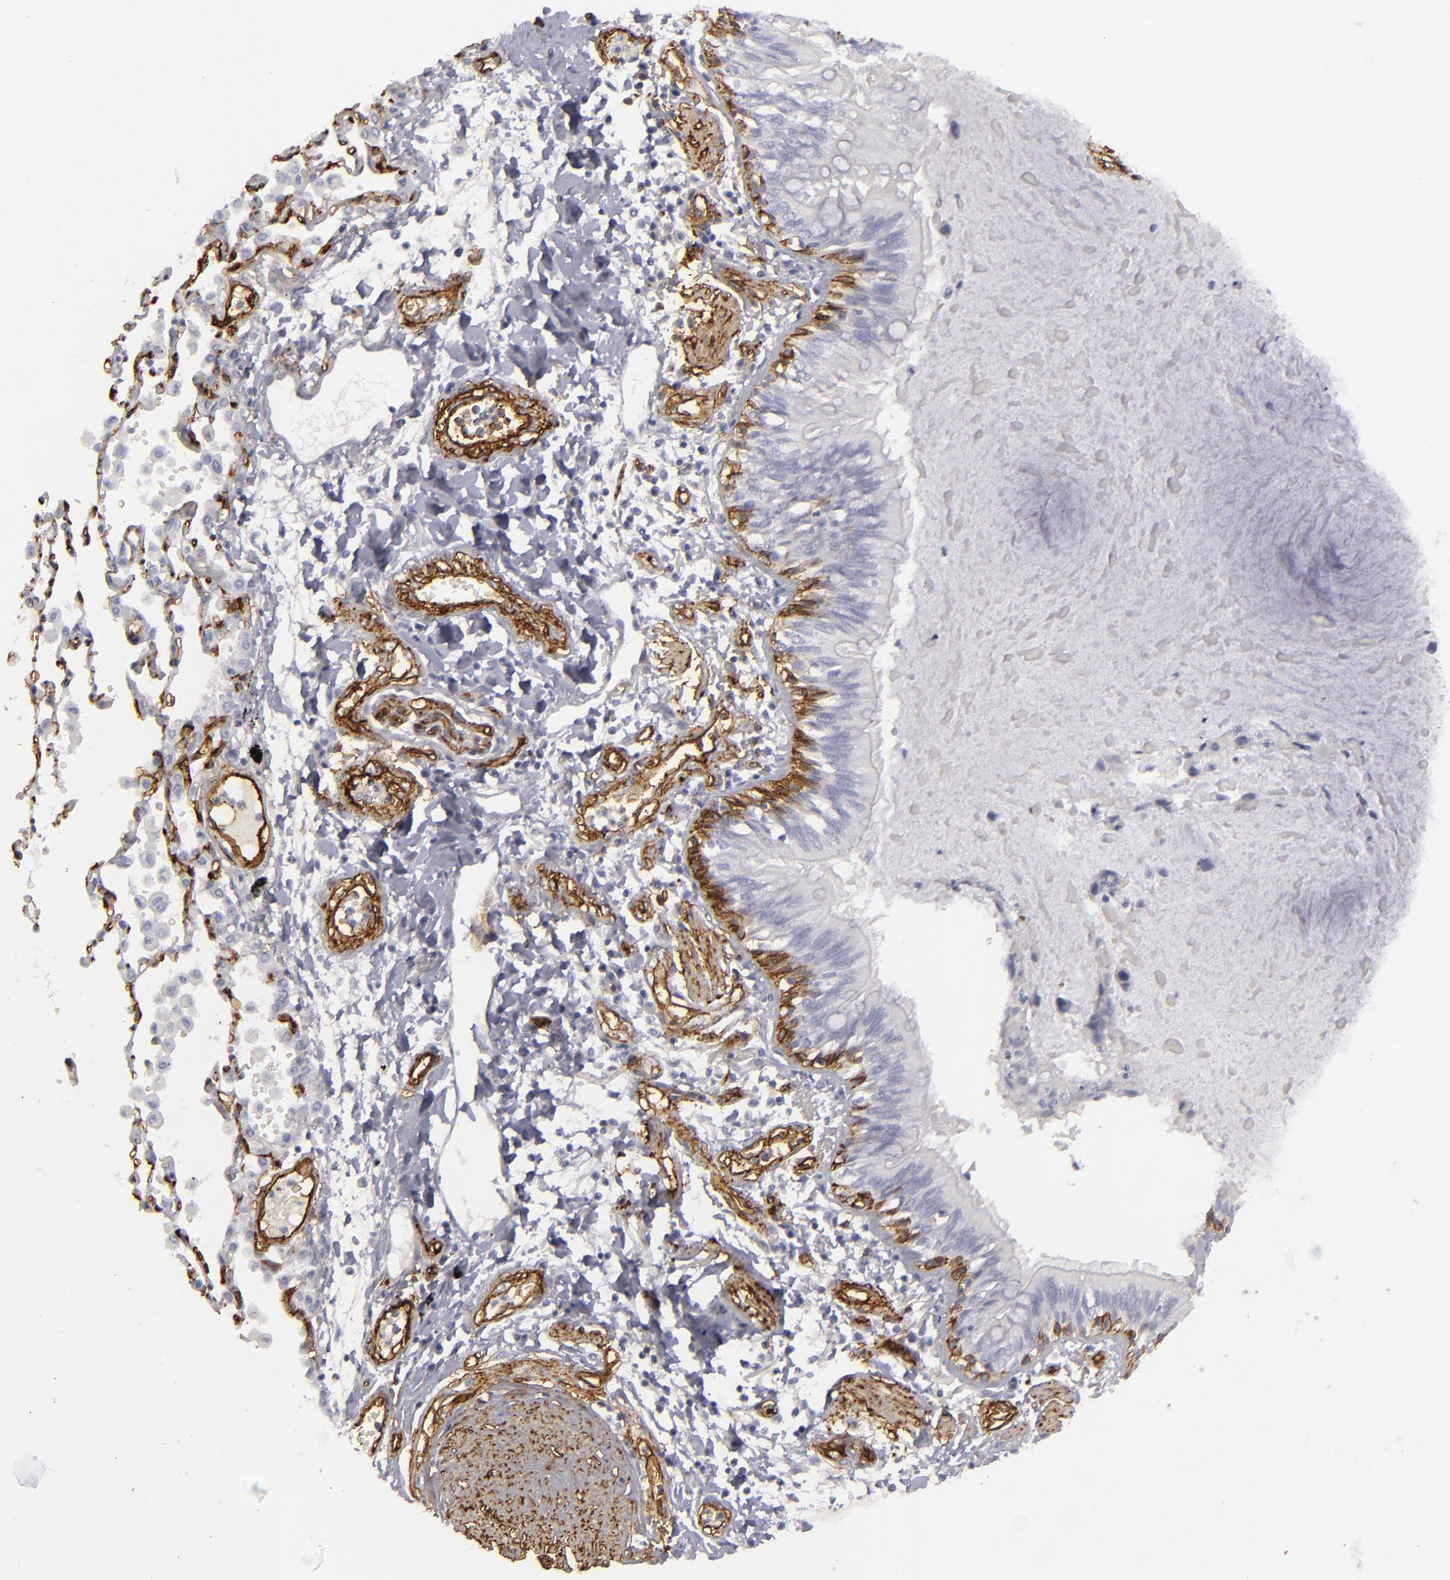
{"staining": {"intensity": "negative", "quantity": "none", "location": "none"}, "tissue": "lung cancer", "cell_type": "Tumor cells", "image_type": "cancer", "snomed": [{"axis": "morphology", "description": "Adenocarcinoma, NOS"}, {"axis": "topography", "description": "Lung"}], "caption": "Tumor cells are negative for brown protein staining in lung cancer (adenocarcinoma).", "gene": "MCAM", "patient": {"sex": "male", "age": 64}}